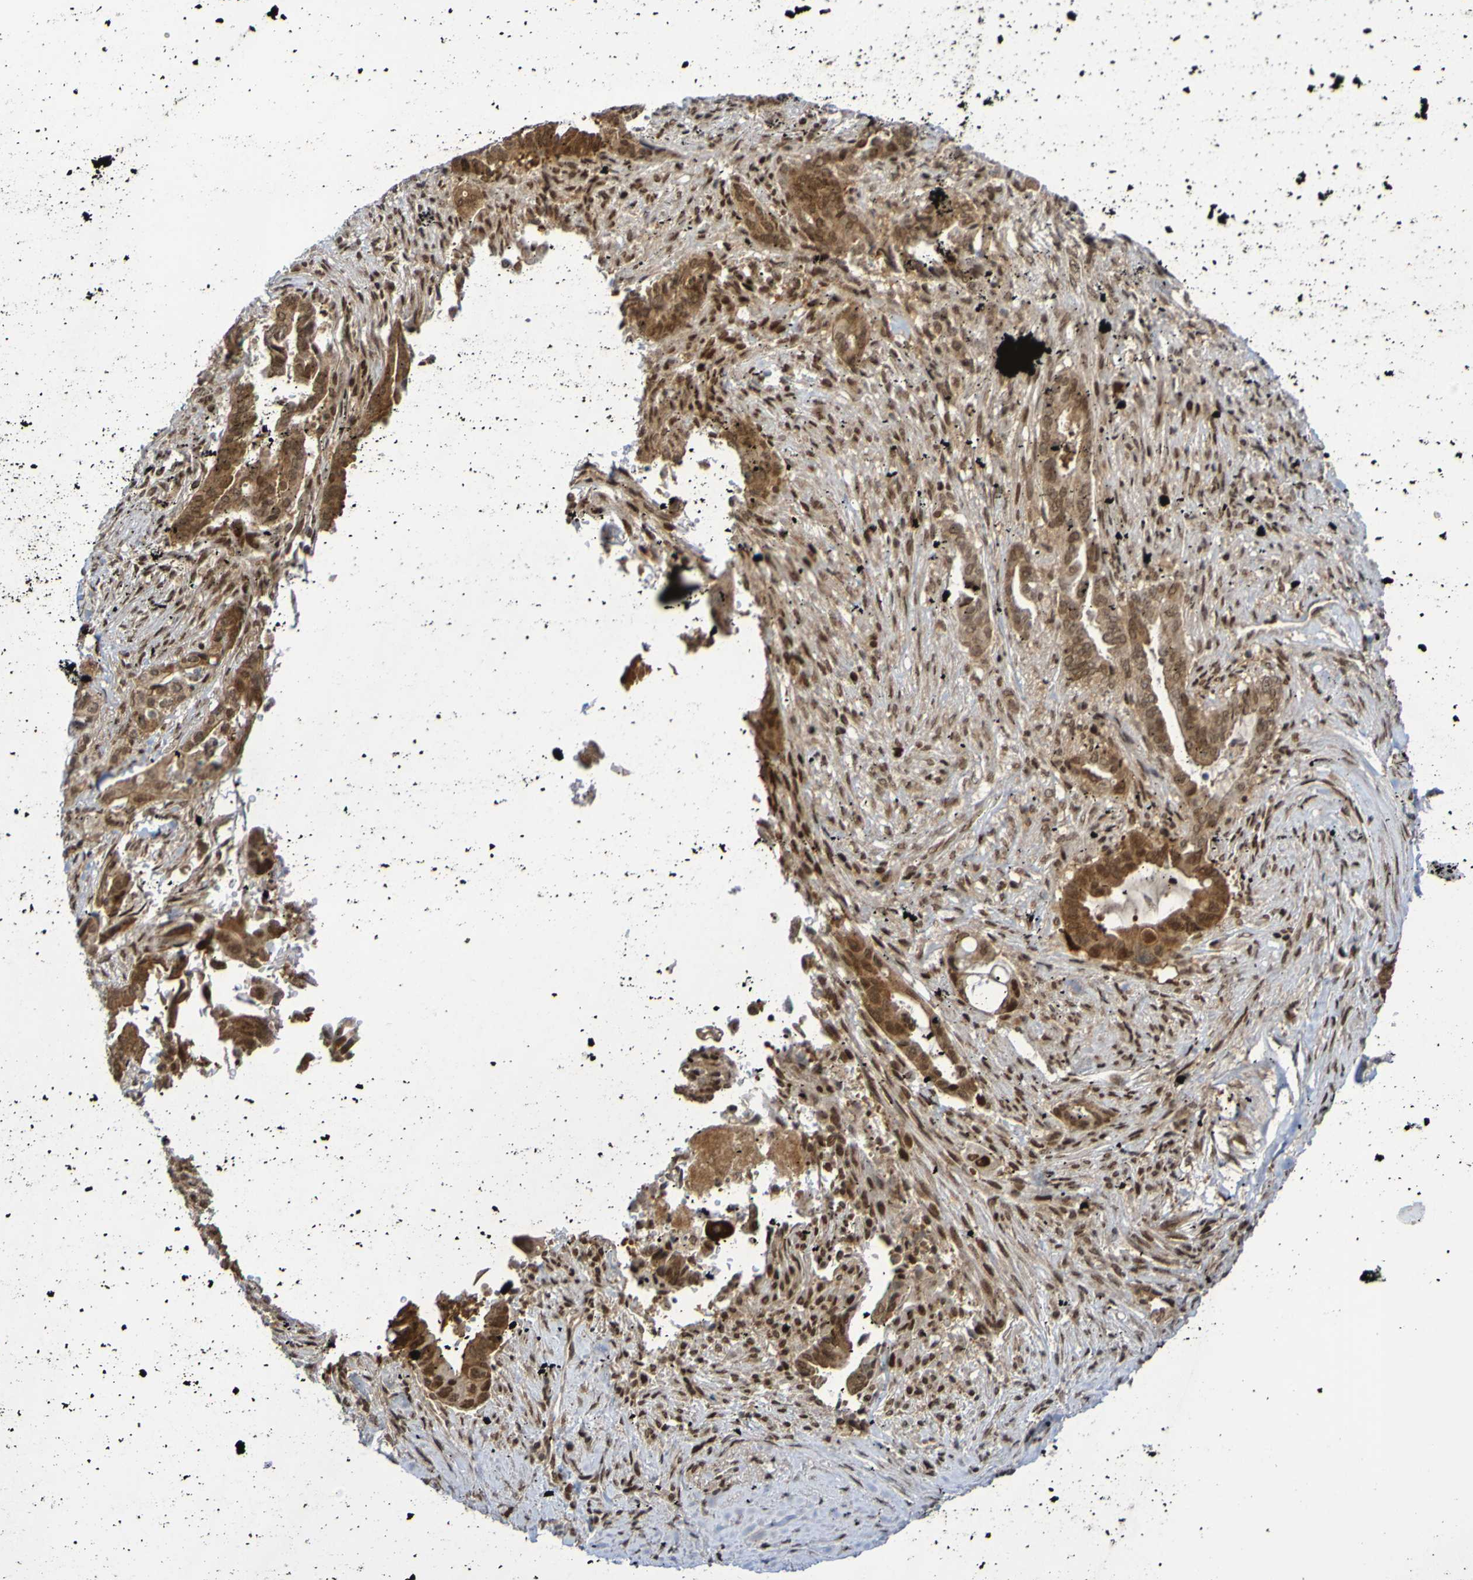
{"staining": {"intensity": "strong", "quantity": ">75%", "location": "cytoplasmic/membranous,nuclear"}, "tissue": "pancreatic cancer", "cell_type": "Tumor cells", "image_type": "cancer", "snomed": [{"axis": "morphology", "description": "Adenocarcinoma, NOS"}, {"axis": "topography", "description": "Pancreas"}], "caption": "Immunohistochemical staining of human adenocarcinoma (pancreatic) shows high levels of strong cytoplasmic/membranous and nuclear protein expression in about >75% of tumor cells.", "gene": "ITLN1", "patient": {"sex": "male", "age": 70}}